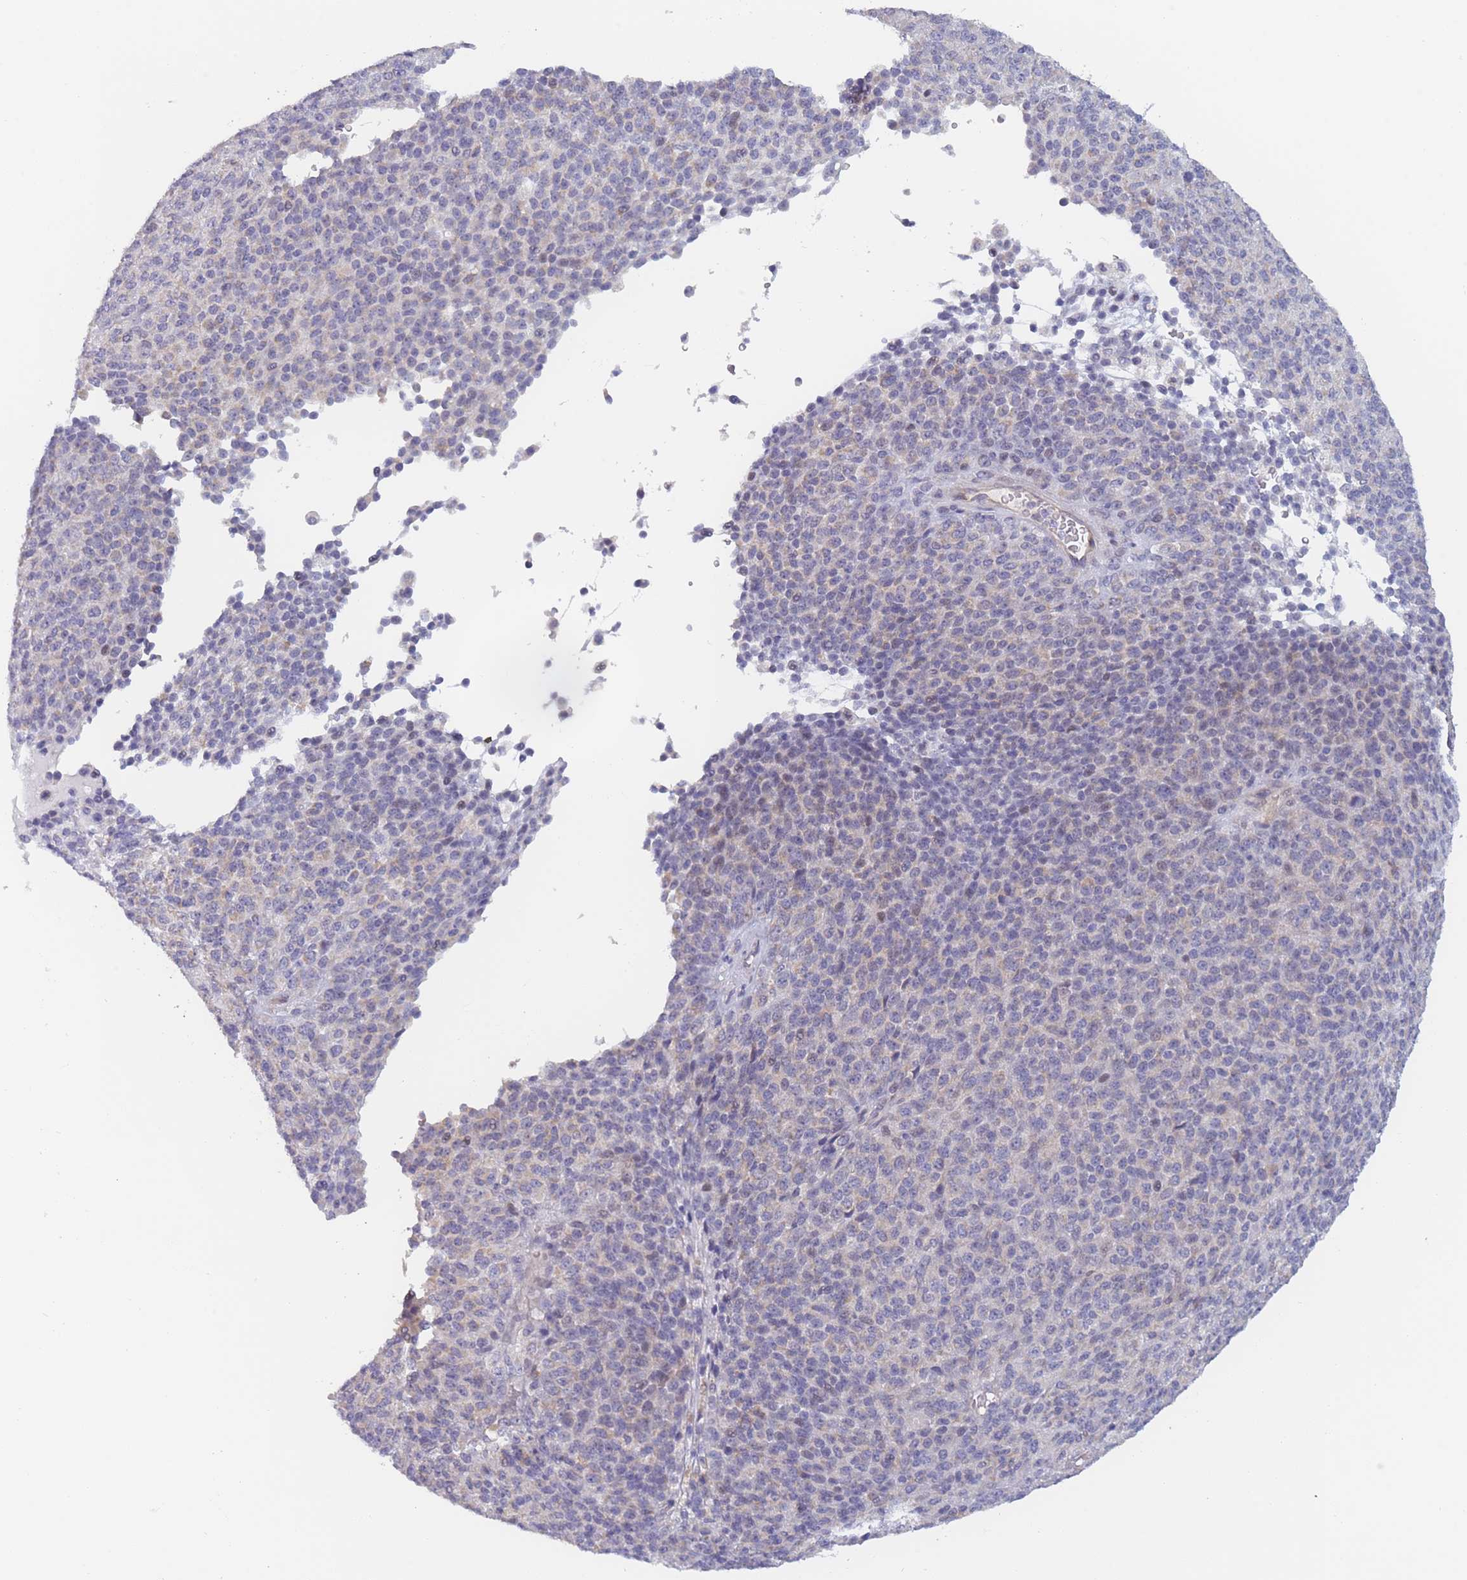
{"staining": {"intensity": "negative", "quantity": "none", "location": "none"}, "tissue": "melanoma", "cell_type": "Tumor cells", "image_type": "cancer", "snomed": [{"axis": "morphology", "description": "Malignant melanoma, Metastatic site"}, {"axis": "topography", "description": "Brain"}], "caption": "Malignant melanoma (metastatic site) stained for a protein using immunohistochemistry (IHC) exhibits no staining tumor cells.", "gene": "FAM227B", "patient": {"sex": "female", "age": 56}}